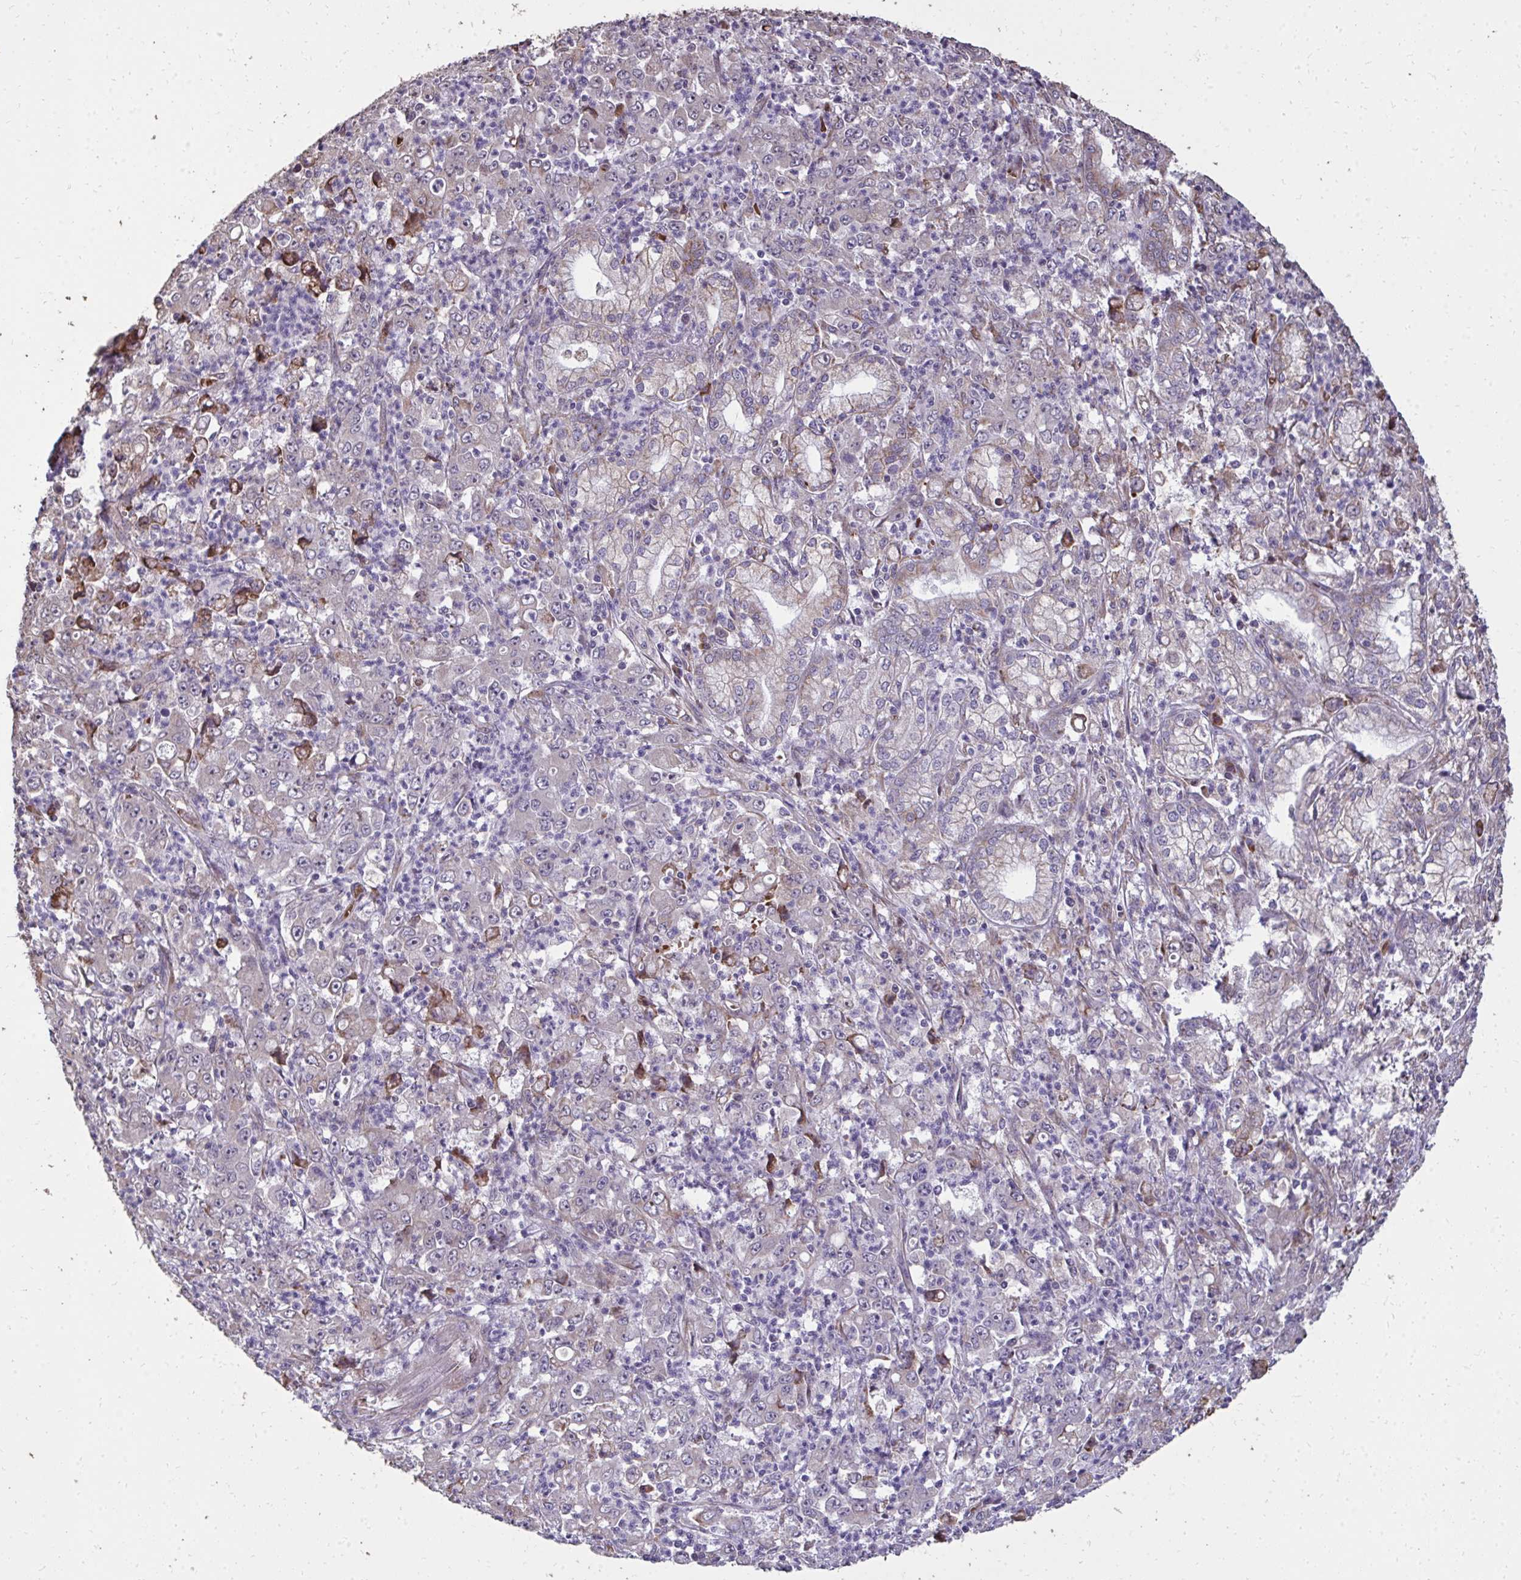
{"staining": {"intensity": "negative", "quantity": "none", "location": "none"}, "tissue": "stomach cancer", "cell_type": "Tumor cells", "image_type": "cancer", "snomed": [{"axis": "morphology", "description": "Adenocarcinoma, NOS"}, {"axis": "topography", "description": "Stomach, lower"}], "caption": "High magnification brightfield microscopy of adenocarcinoma (stomach) stained with DAB (brown) and counterstained with hematoxylin (blue): tumor cells show no significant positivity.", "gene": "FIBCD1", "patient": {"sex": "female", "age": 71}}